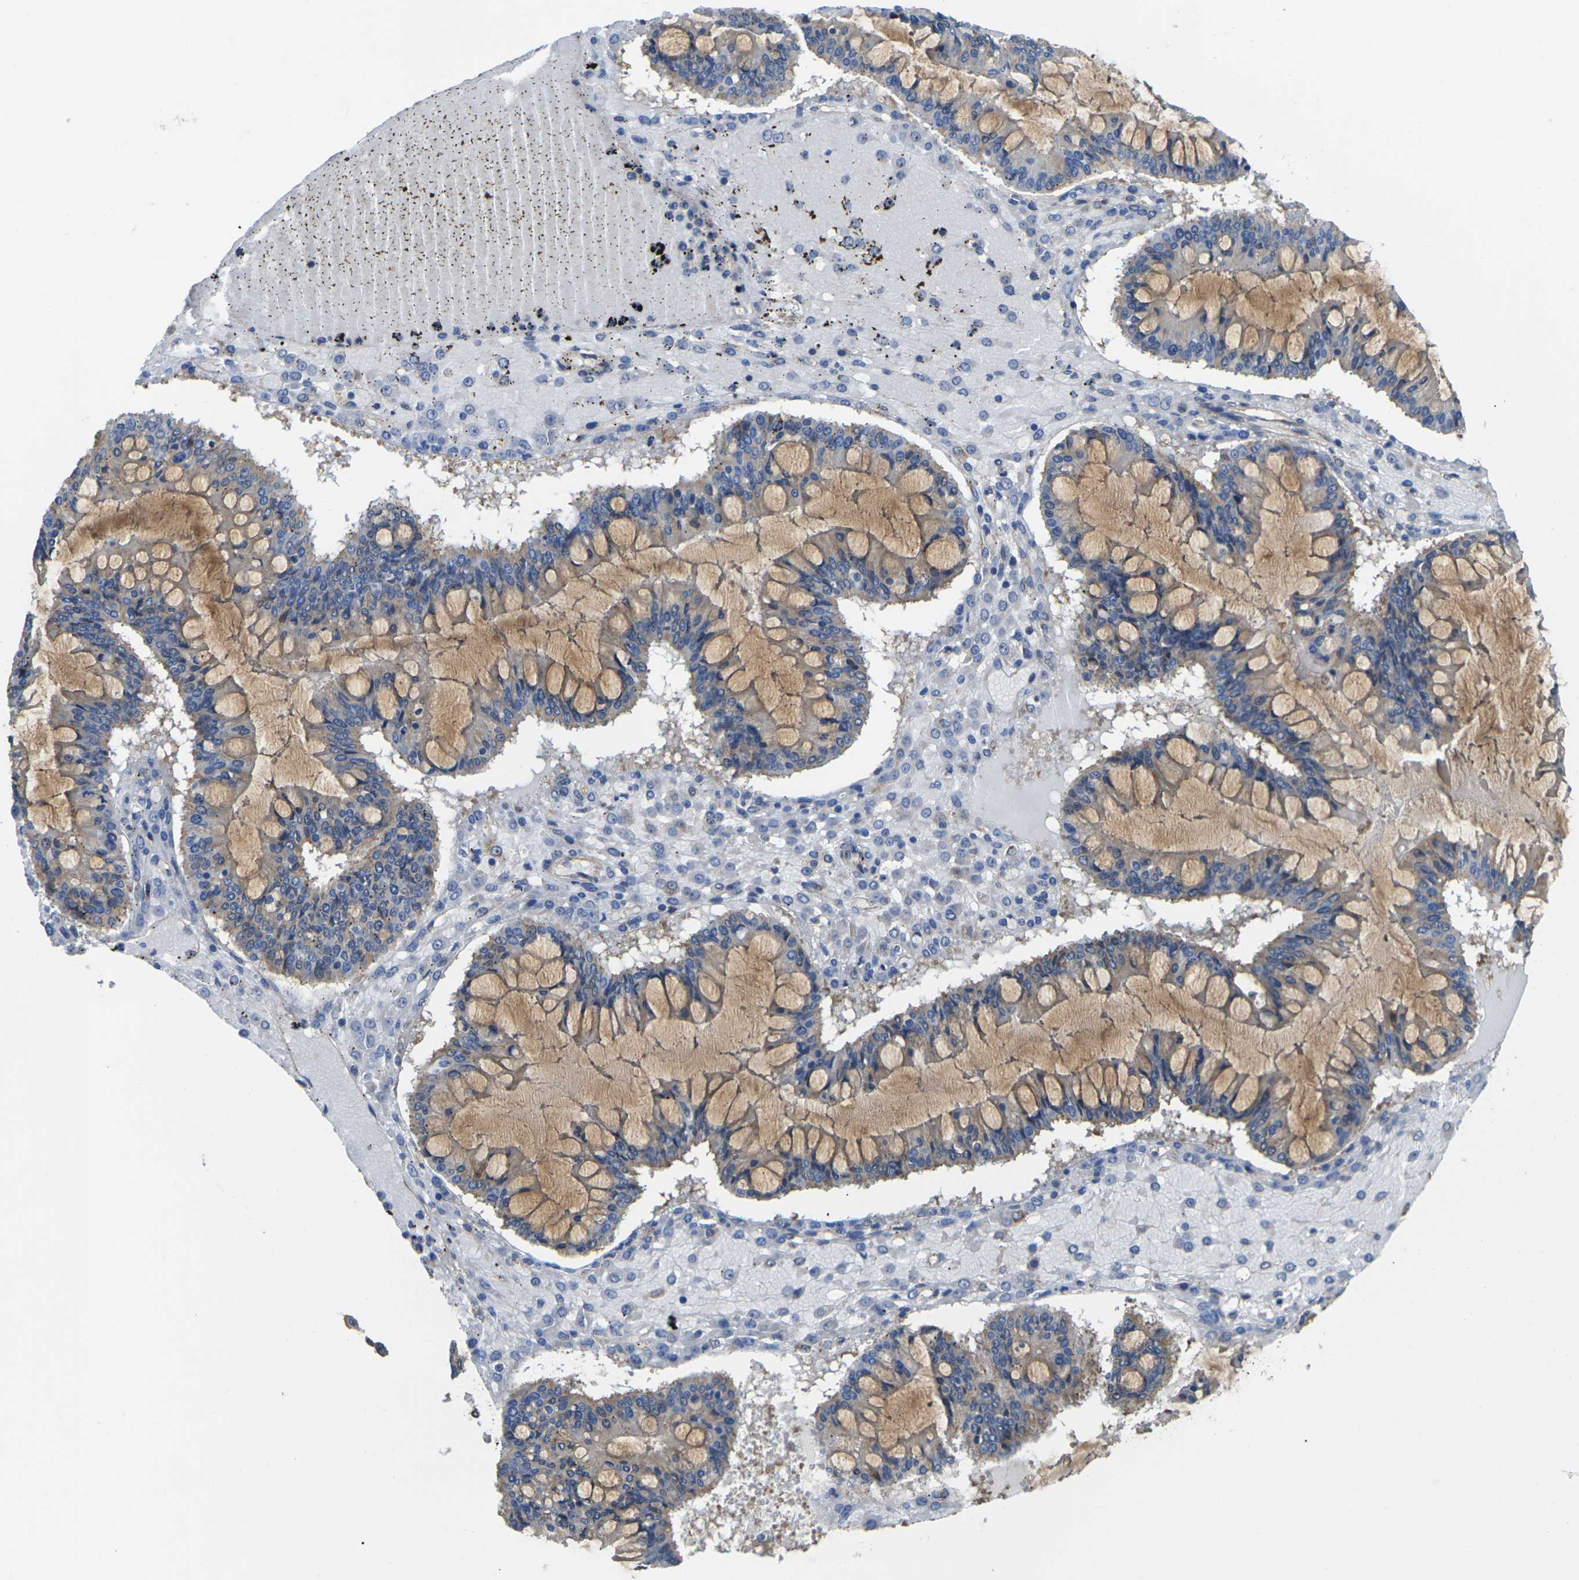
{"staining": {"intensity": "moderate", "quantity": ">75%", "location": "cytoplasmic/membranous"}, "tissue": "ovarian cancer", "cell_type": "Tumor cells", "image_type": "cancer", "snomed": [{"axis": "morphology", "description": "Cystadenocarcinoma, mucinous, NOS"}, {"axis": "topography", "description": "Ovary"}], "caption": "A histopathology image of ovarian cancer stained for a protein reveals moderate cytoplasmic/membranous brown staining in tumor cells.", "gene": "TMCC2", "patient": {"sex": "female", "age": 73}}